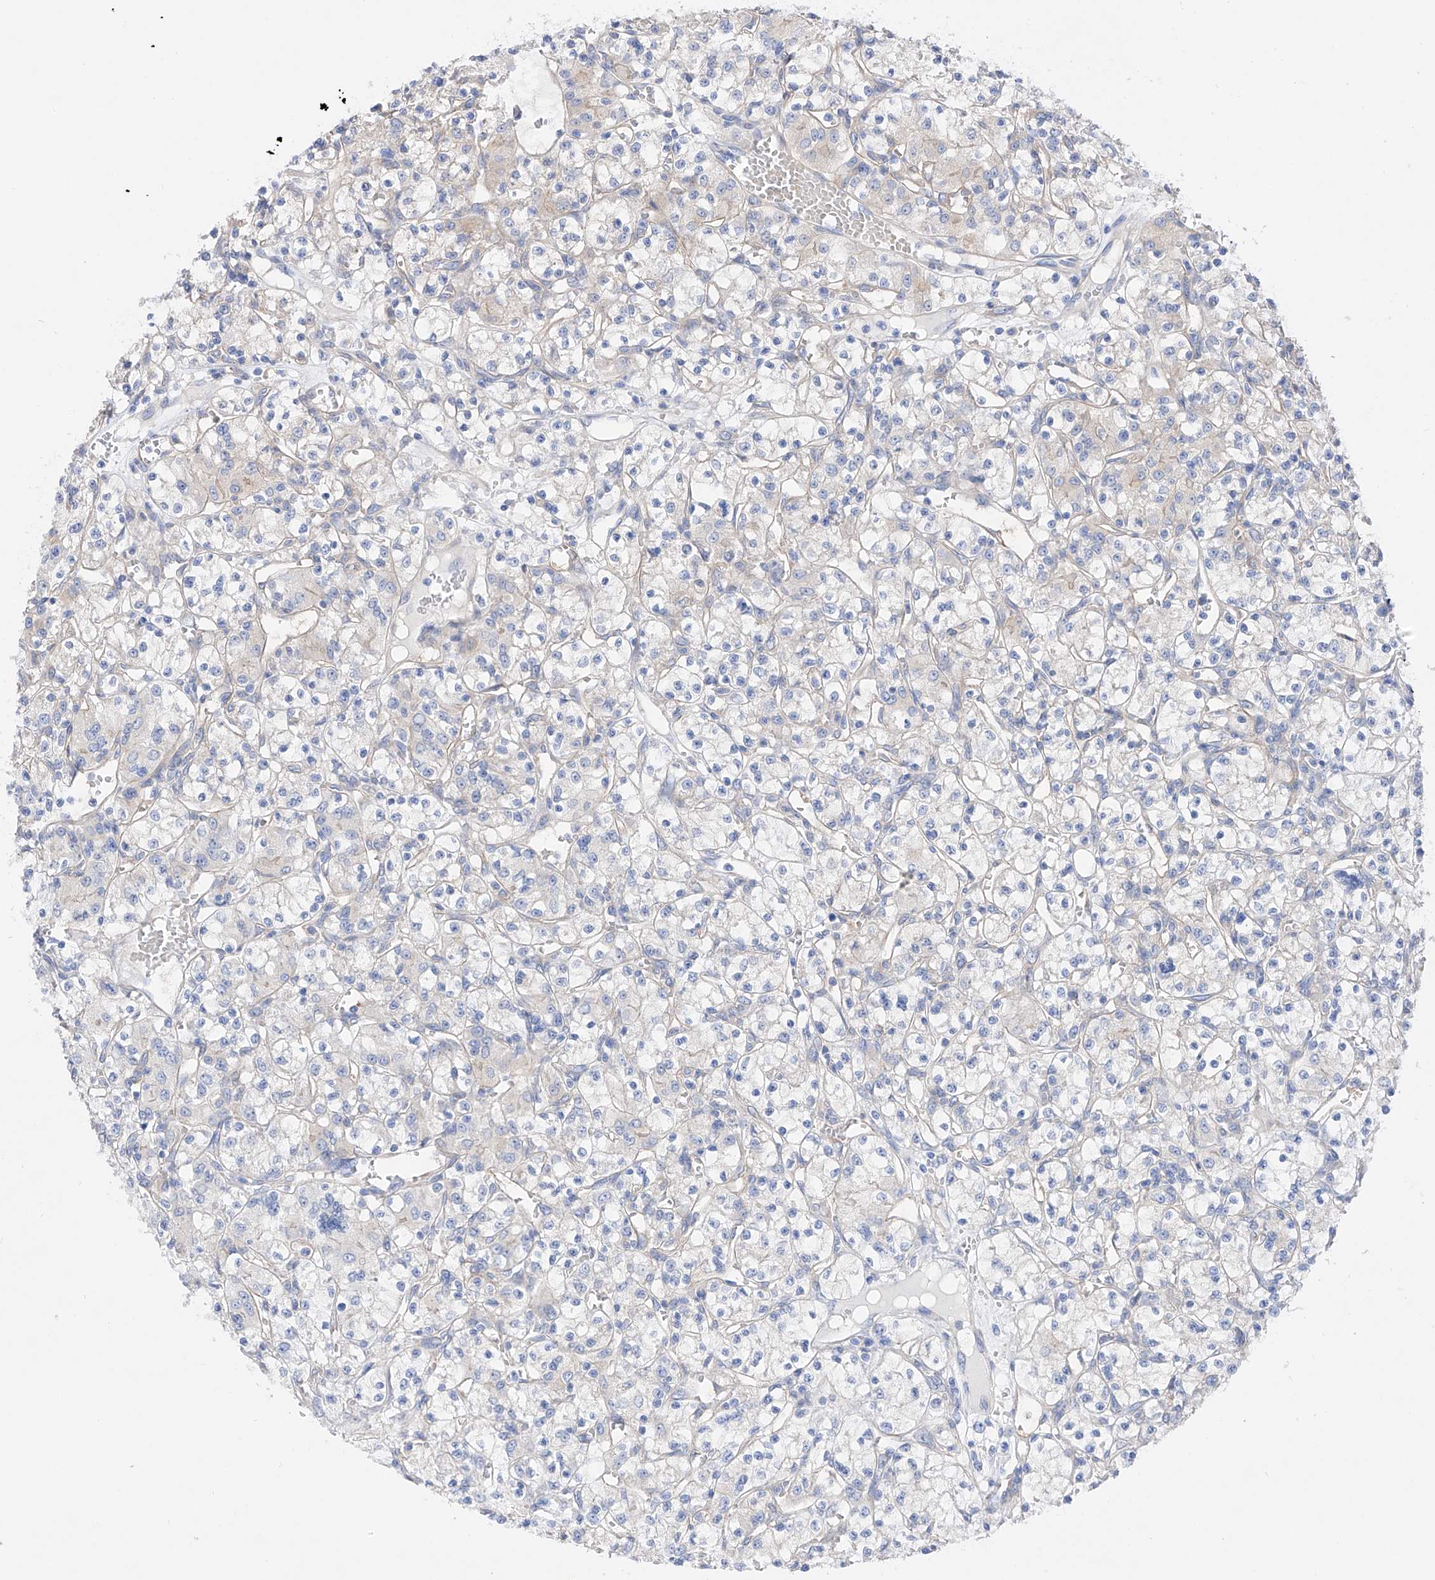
{"staining": {"intensity": "negative", "quantity": "none", "location": "none"}, "tissue": "renal cancer", "cell_type": "Tumor cells", "image_type": "cancer", "snomed": [{"axis": "morphology", "description": "Adenocarcinoma, NOS"}, {"axis": "topography", "description": "Kidney"}], "caption": "High power microscopy photomicrograph of an immunohistochemistry (IHC) photomicrograph of renal cancer, revealing no significant staining in tumor cells. (IHC, brightfield microscopy, high magnification).", "gene": "ZNF653", "patient": {"sex": "female", "age": 59}}